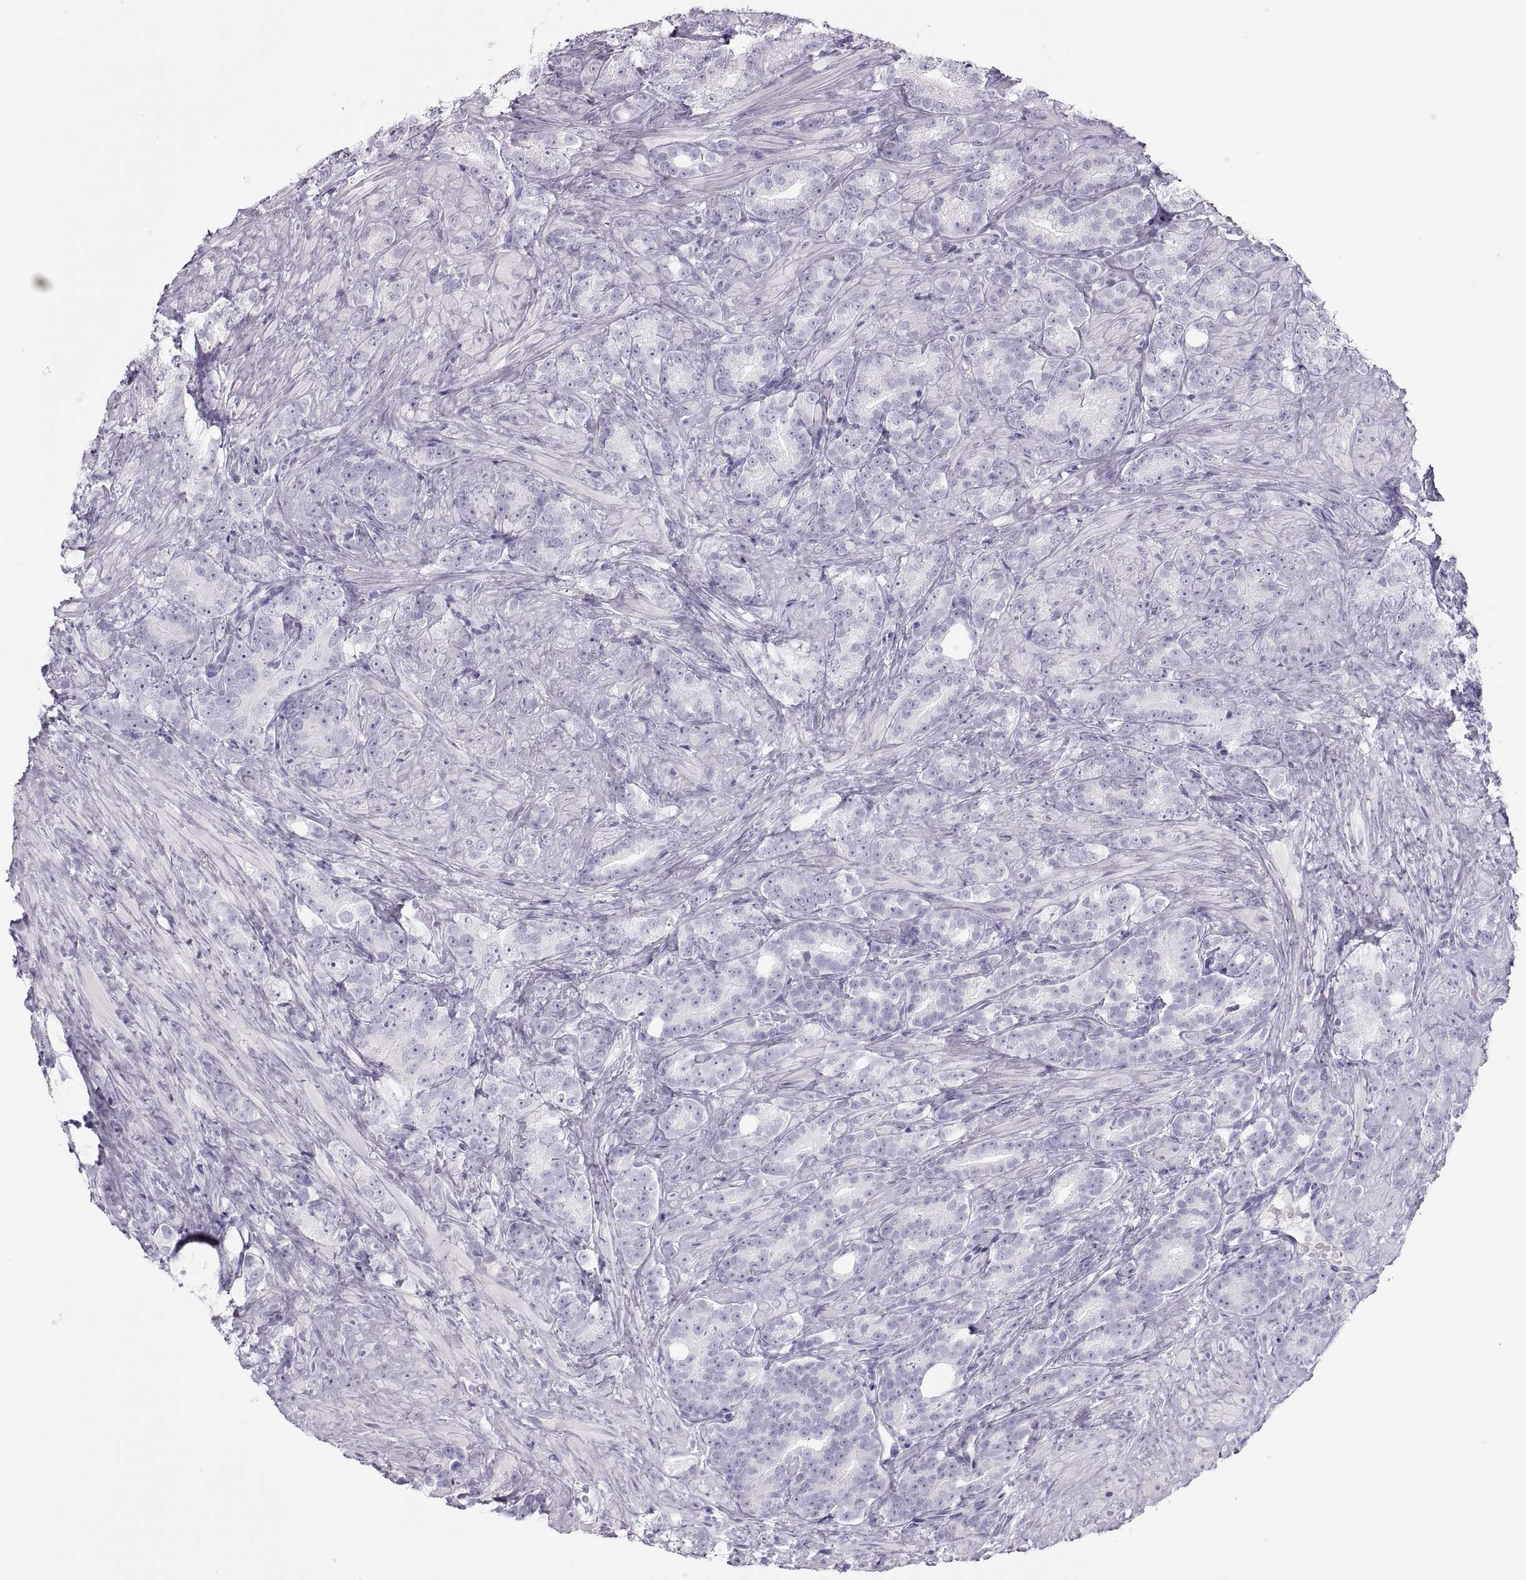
{"staining": {"intensity": "negative", "quantity": "none", "location": "none"}, "tissue": "prostate cancer", "cell_type": "Tumor cells", "image_type": "cancer", "snomed": [{"axis": "morphology", "description": "Adenocarcinoma, High grade"}, {"axis": "topography", "description": "Prostate"}], "caption": "Immunohistochemical staining of prostate cancer reveals no significant positivity in tumor cells.", "gene": "SEMG1", "patient": {"sex": "male", "age": 90}}